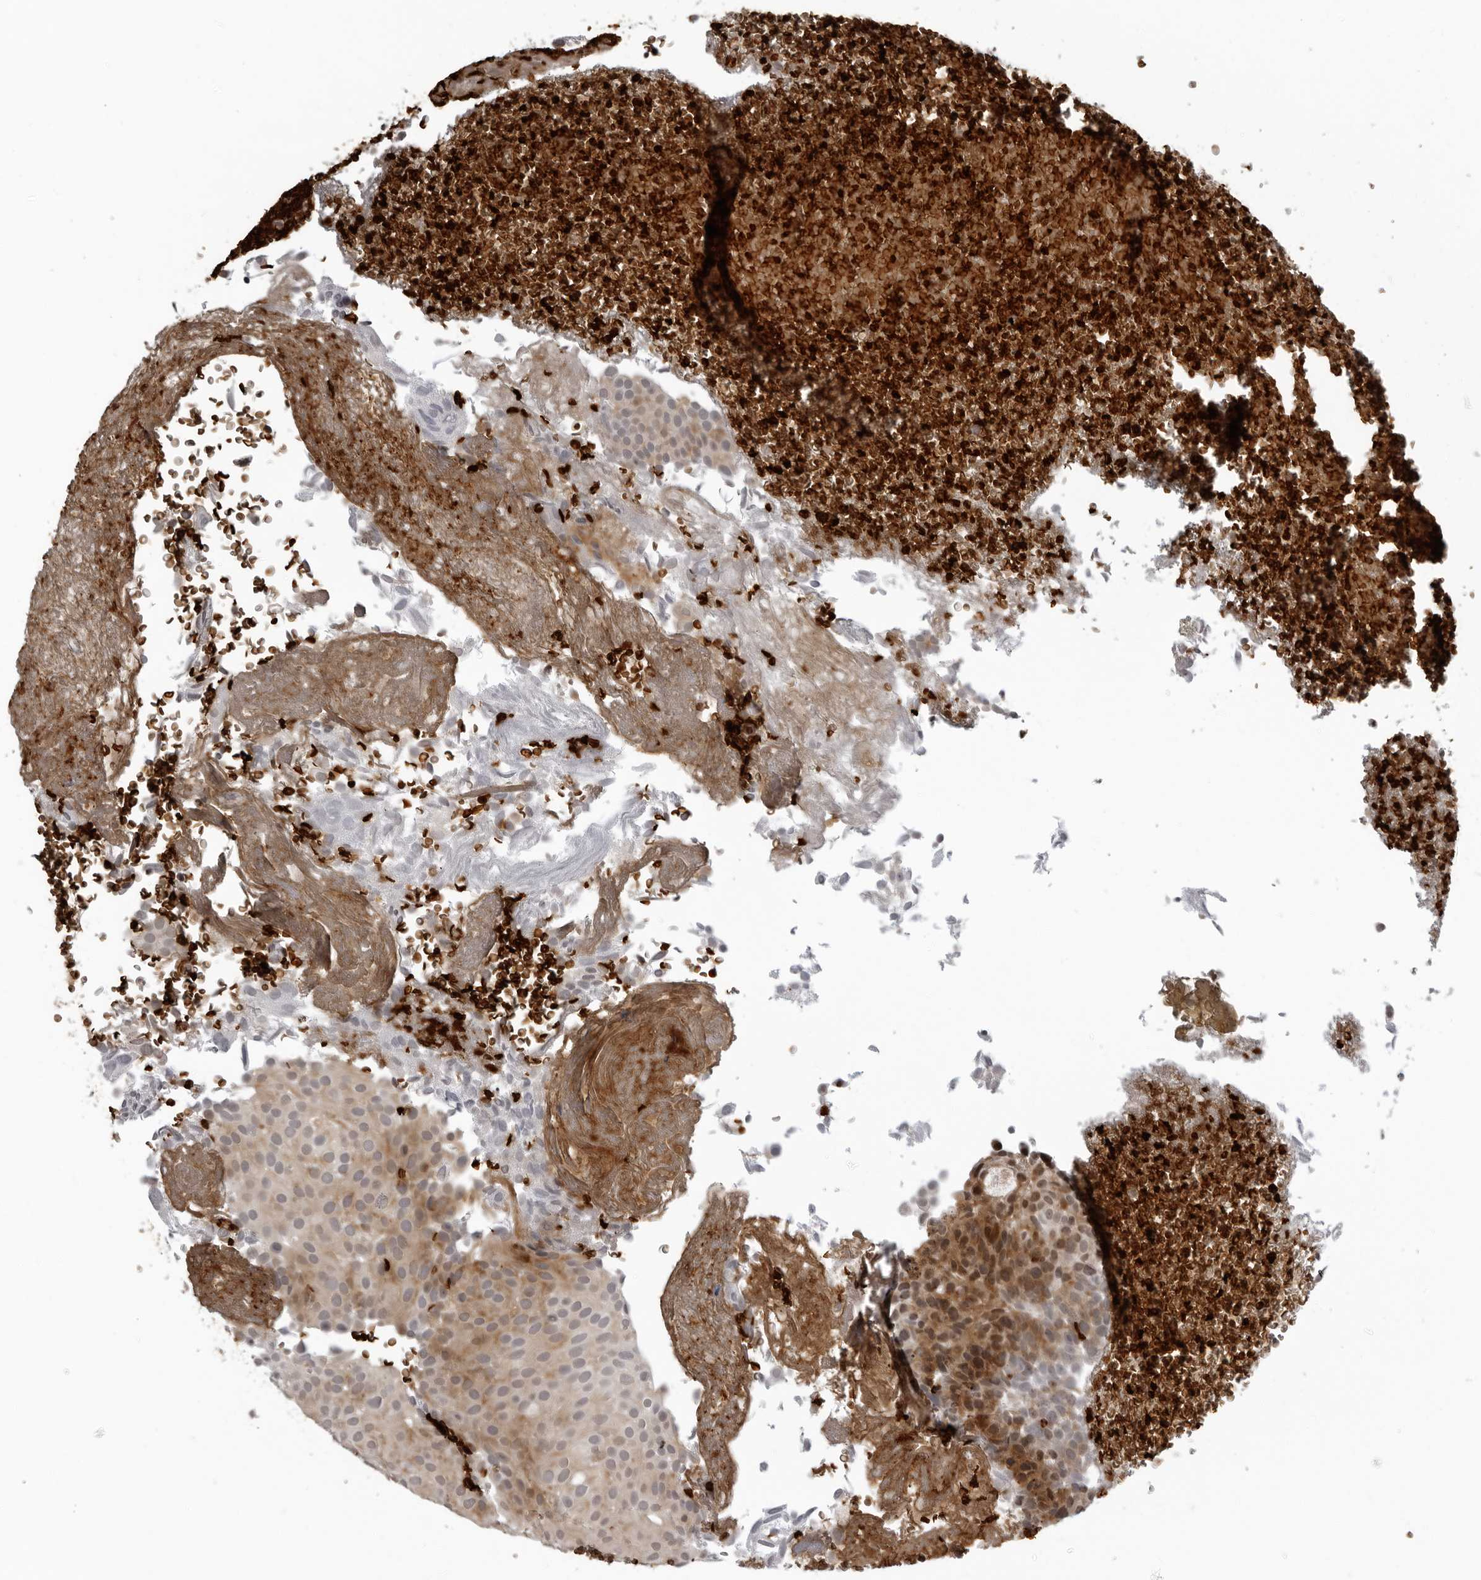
{"staining": {"intensity": "moderate", "quantity": ">75%", "location": "cytoplasmic/membranous"}, "tissue": "urothelial cancer", "cell_type": "Tumor cells", "image_type": "cancer", "snomed": [{"axis": "morphology", "description": "Urothelial carcinoma, Low grade"}, {"axis": "topography", "description": "Urinary bladder"}], "caption": "Urothelial cancer stained with DAB (3,3'-diaminobenzidine) immunohistochemistry (IHC) shows medium levels of moderate cytoplasmic/membranous staining in about >75% of tumor cells.", "gene": "THOP1", "patient": {"sex": "male", "age": 78}}